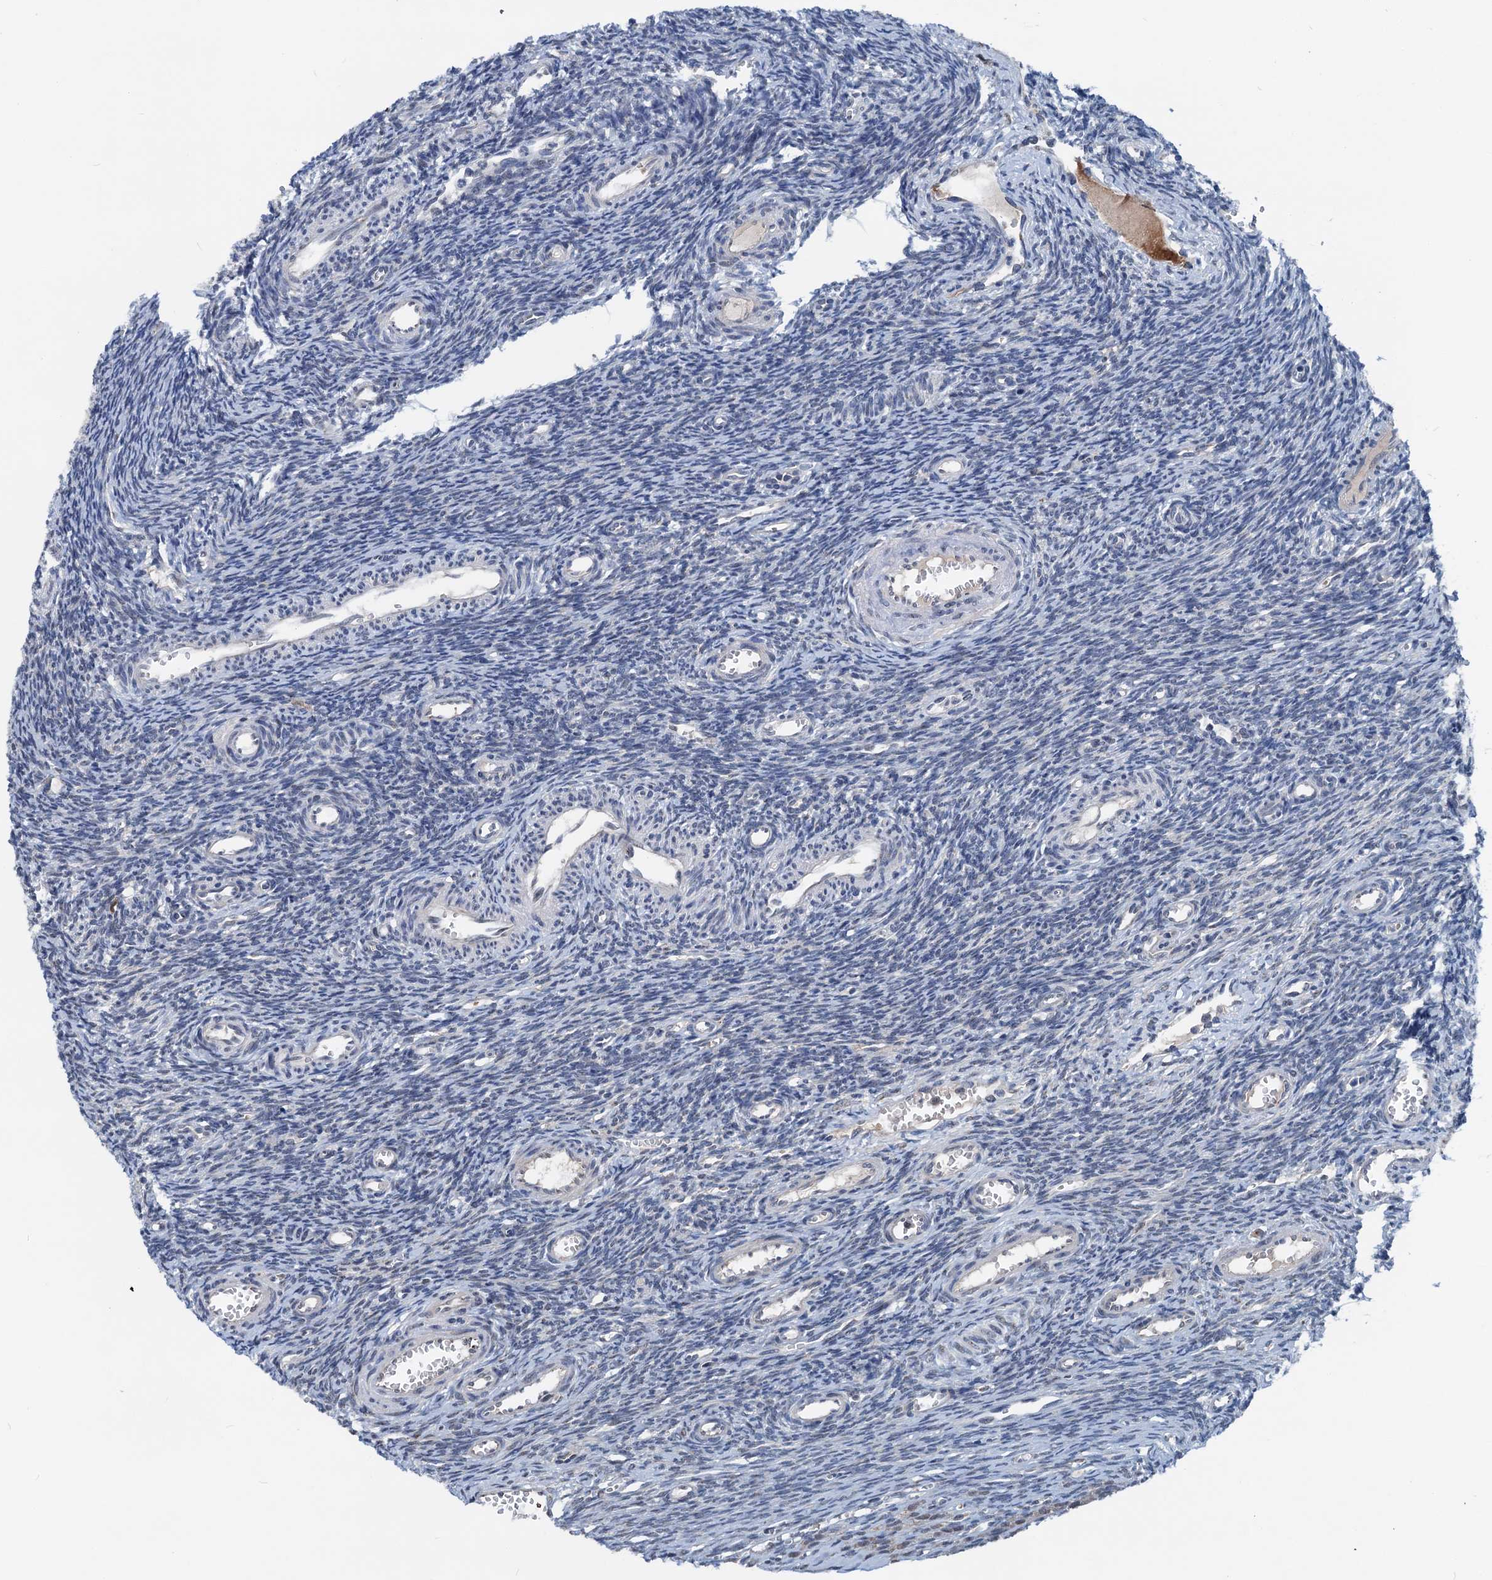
{"staining": {"intensity": "negative", "quantity": "none", "location": "none"}, "tissue": "ovary", "cell_type": "Ovarian stroma cells", "image_type": "normal", "snomed": [{"axis": "morphology", "description": "Normal tissue, NOS"}, {"axis": "topography", "description": "Ovary"}], "caption": "IHC image of benign human ovary stained for a protein (brown), which shows no positivity in ovarian stroma cells. Brightfield microscopy of immunohistochemistry (IHC) stained with DAB (3,3'-diaminobenzidine) (brown) and hematoxylin (blue), captured at high magnification.", "gene": "SHLD1", "patient": {"sex": "female", "age": 39}}